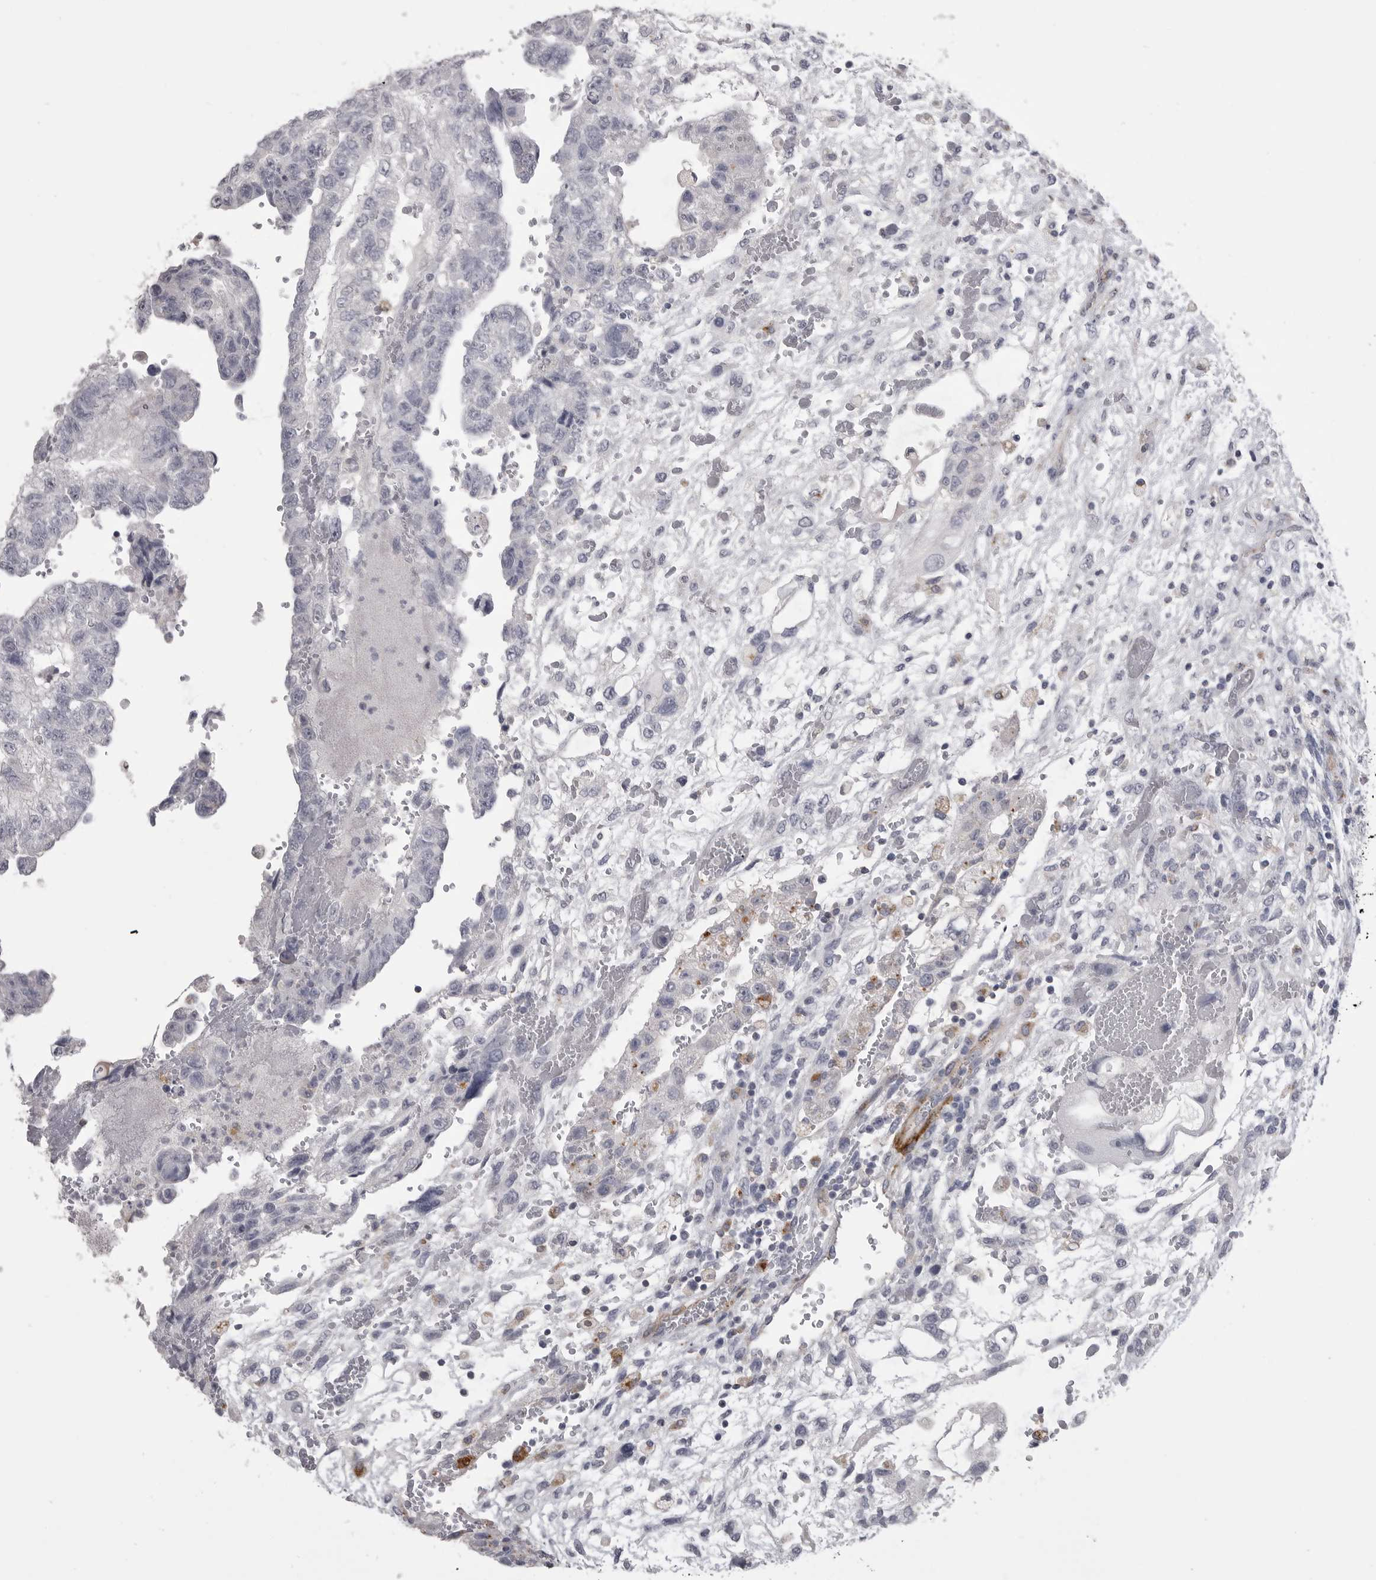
{"staining": {"intensity": "negative", "quantity": "none", "location": "none"}, "tissue": "testis cancer", "cell_type": "Tumor cells", "image_type": "cancer", "snomed": [{"axis": "morphology", "description": "Carcinoma, Embryonal, NOS"}, {"axis": "topography", "description": "Testis"}], "caption": "IHC image of neoplastic tissue: human embryonal carcinoma (testis) stained with DAB exhibits no significant protein positivity in tumor cells. (DAB IHC, high magnification).", "gene": "AOC3", "patient": {"sex": "male", "age": 36}}